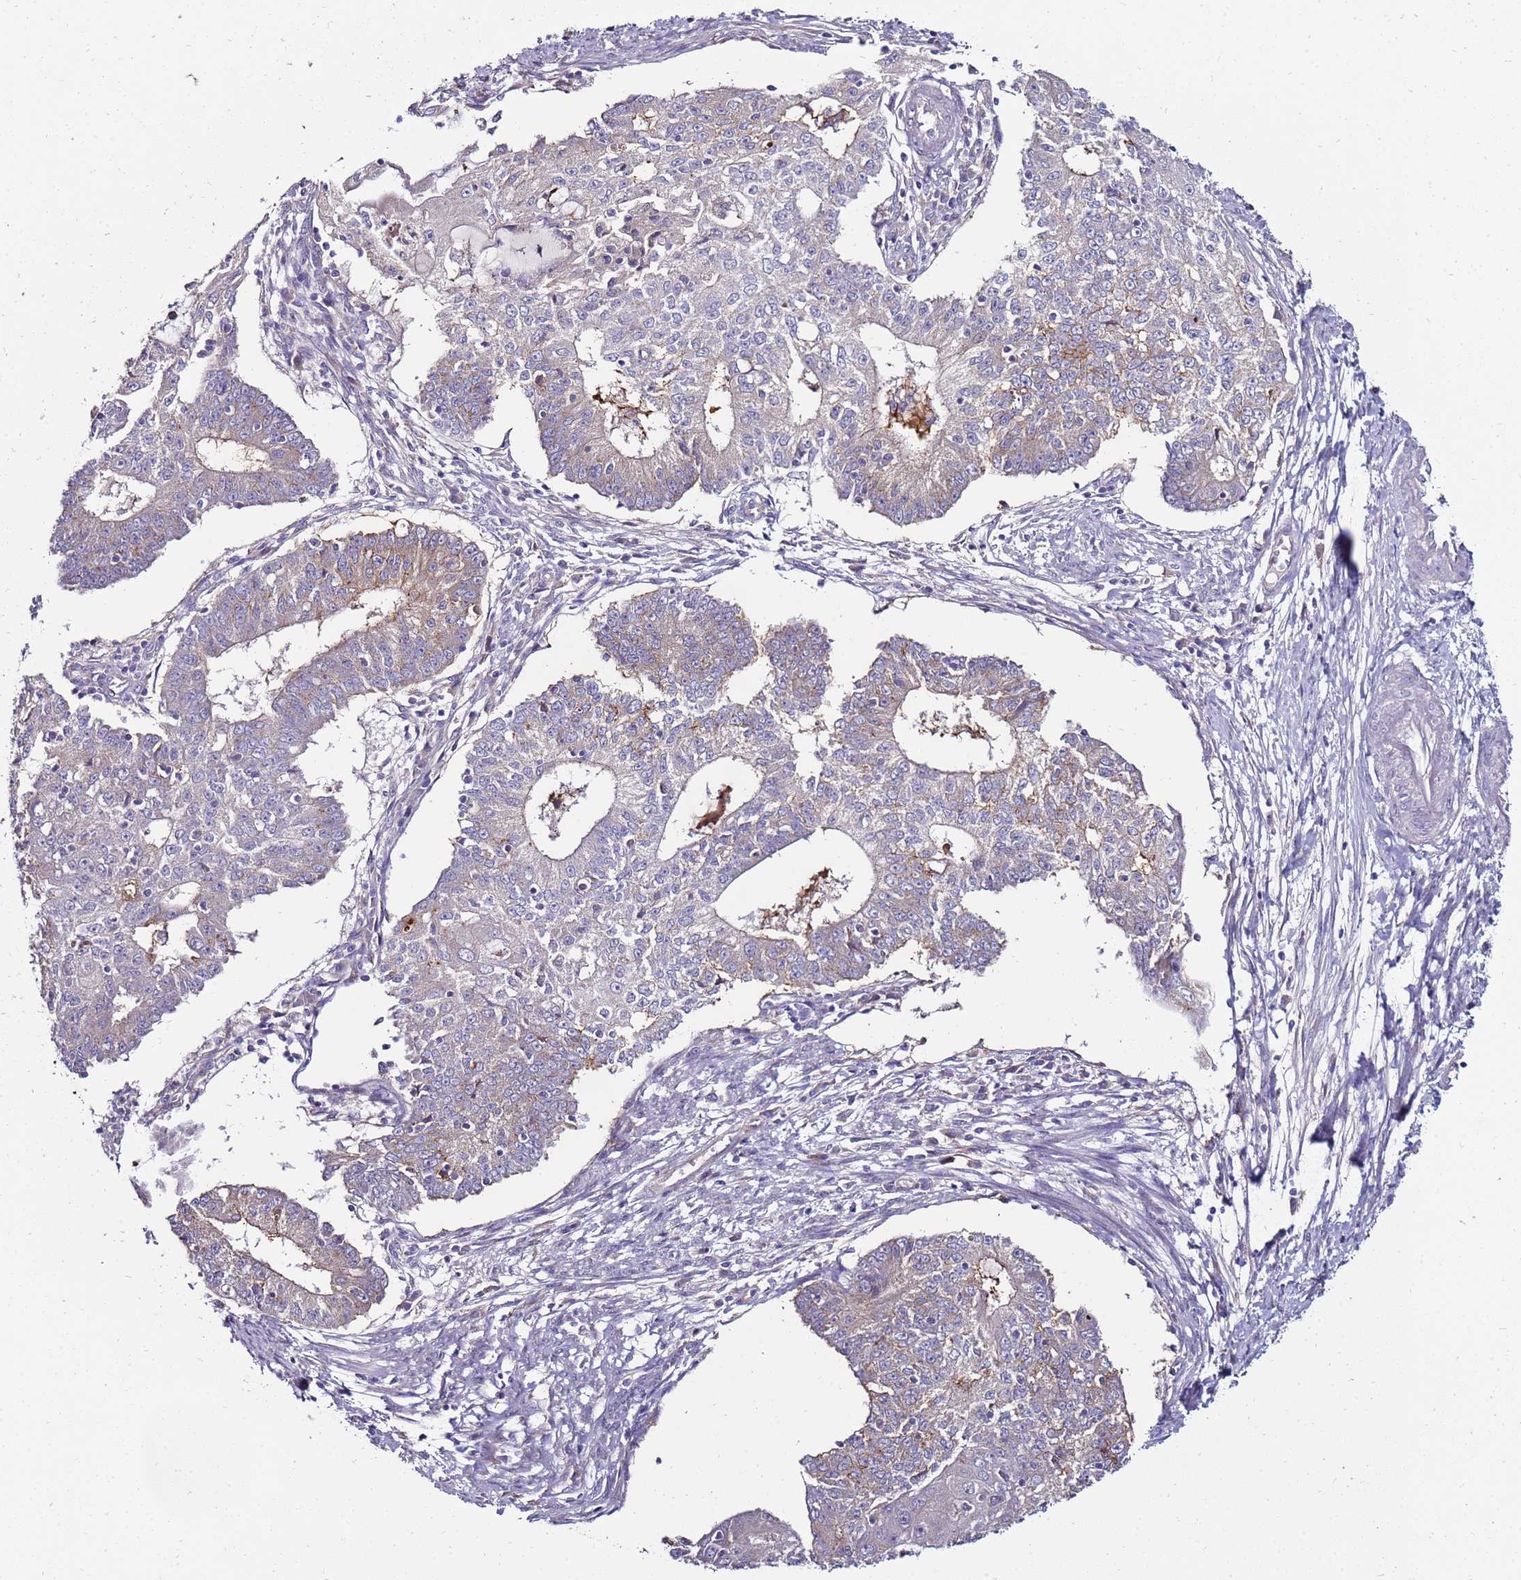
{"staining": {"intensity": "negative", "quantity": "none", "location": "none"}, "tissue": "endometrial cancer", "cell_type": "Tumor cells", "image_type": "cancer", "snomed": [{"axis": "morphology", "description": "Adenocarcinoma, NOS"}, {"axis": "topography", "description": "Endometrium"}], "caption": "IHC image of neoplastic tissue: endometrial cancer (adenocarcinoma) stained with DAB exhibits no significant protein expression in tumor cells.", "gene": "GPN3", "patient": {"sex": "female", "age": 56}}